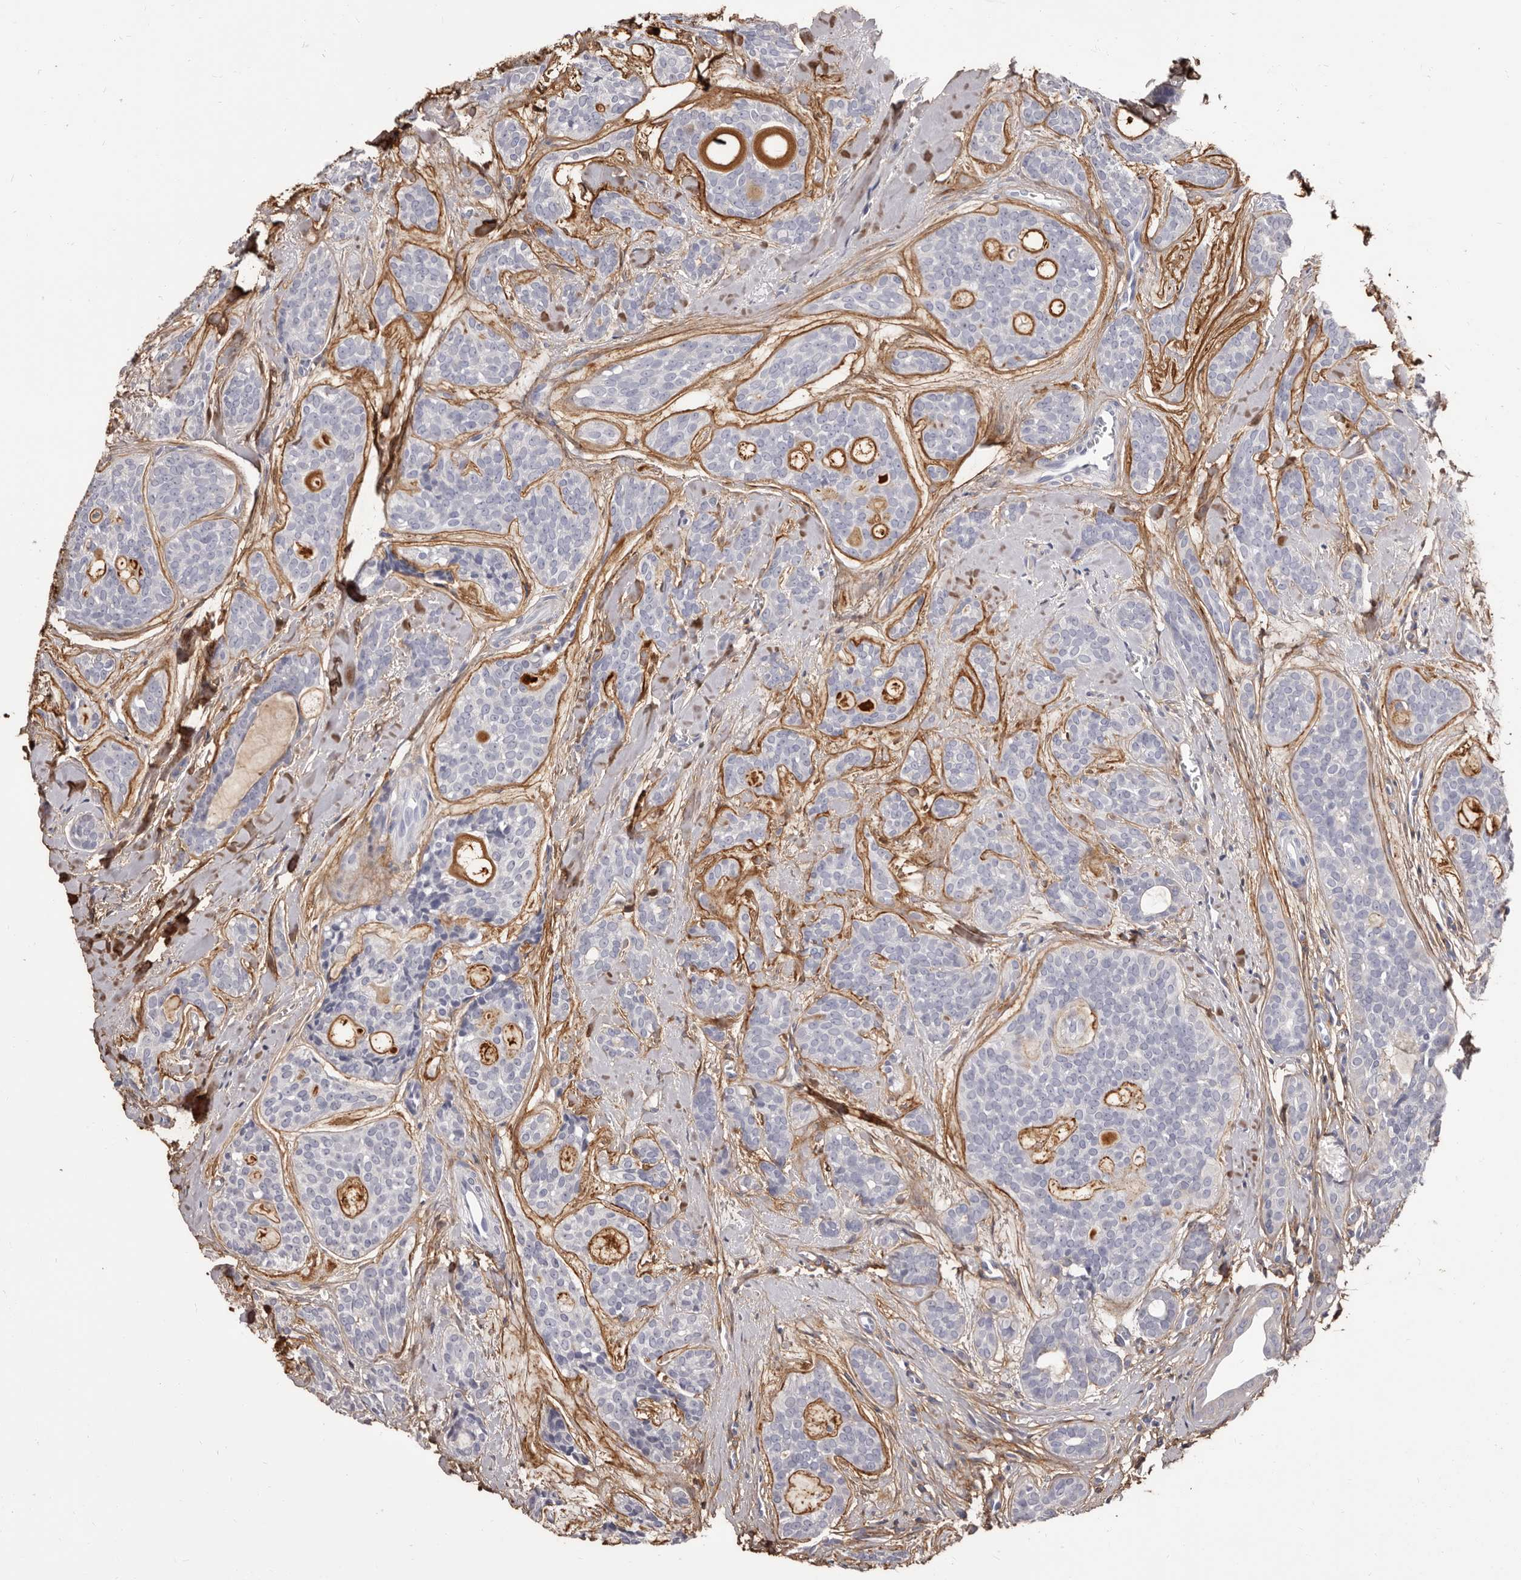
{"staining": {"intensity": "negative", "quantity": "none", "location": "none"}, "tissue": "head and neck cancer", "cell_type": "Tumor cells", "image_type": "cancer", "snomed": [{"axis": "morphology", "description": "Adenocarcinoma, NOS"}, {"axis": "topography", "description": "Head-Neck"}], "caption": "High power microscopy histopathology image of an immunohistochemistry photomicrograph of head and neck cancer (adenocarcinoma), revealing no significant expression in tumor cells. (DAB (3,3'-diaminobenzidine) immunohistochemistry (IHC), high magnification).", "gene": "COL6A1", "patient": {"sex": "male", "age": 66}}